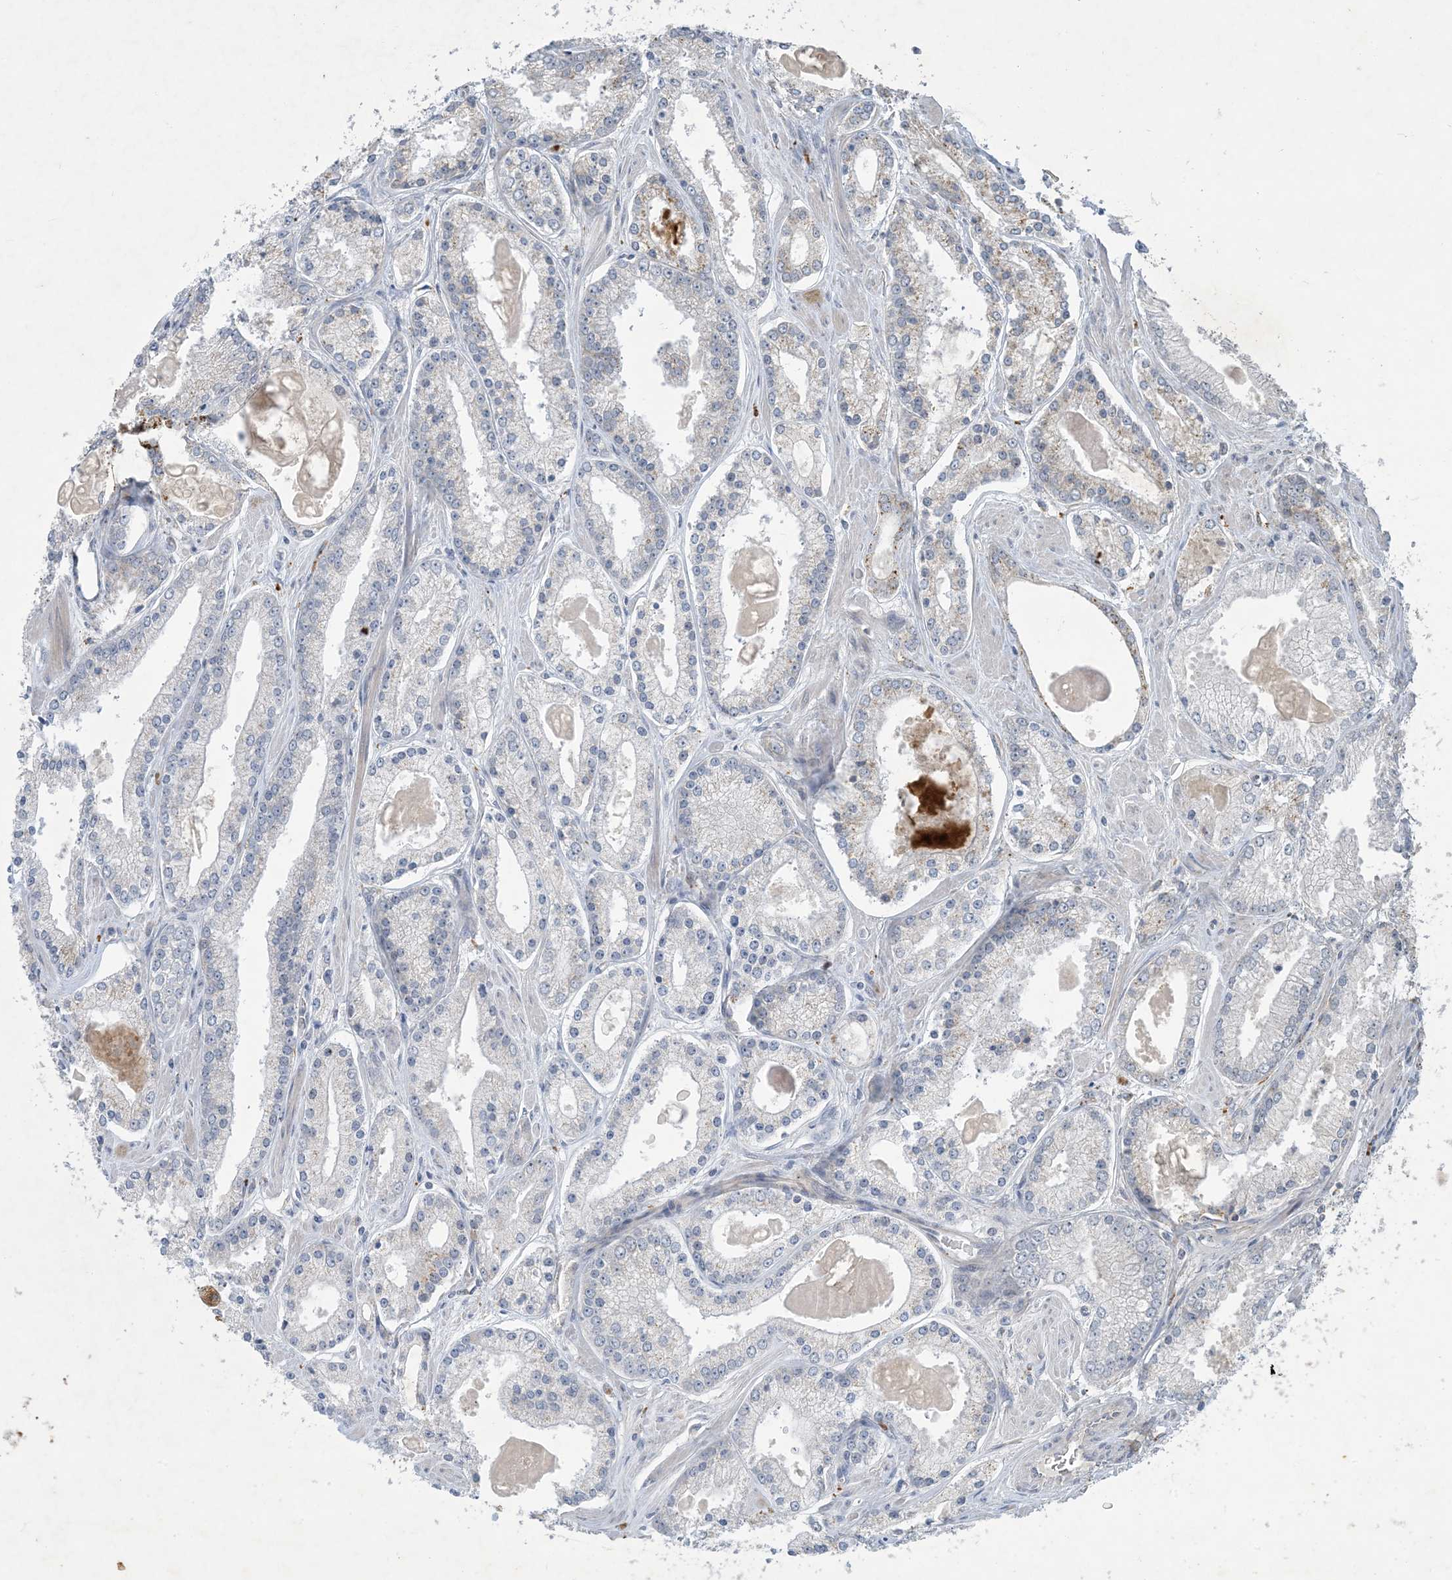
{"staining": {"intensity": "negative", "quantity": "none", "location": "none"}, "tissue": "prostate cancer", "cell_type": "Tumor cells", "image_type": "cancer", "snomed": [{"axis": "morphology", "description": "Adenocarcinoma, Low grade"}, {"axis": "topography", "description": "Prostate"}], "caption": "Immunohistochemistry (IHC) image of neoplastic tissue: prostate low-grade adenocarcinoma stained with DAB reveals no significant protein staining in tumor cells. (DAB immunohistochemistry (IHC) visualized using brightfield microscopy, high magnification).", "gene": "MRPS18A", "patient": {"sex": "male", "age": 54}}